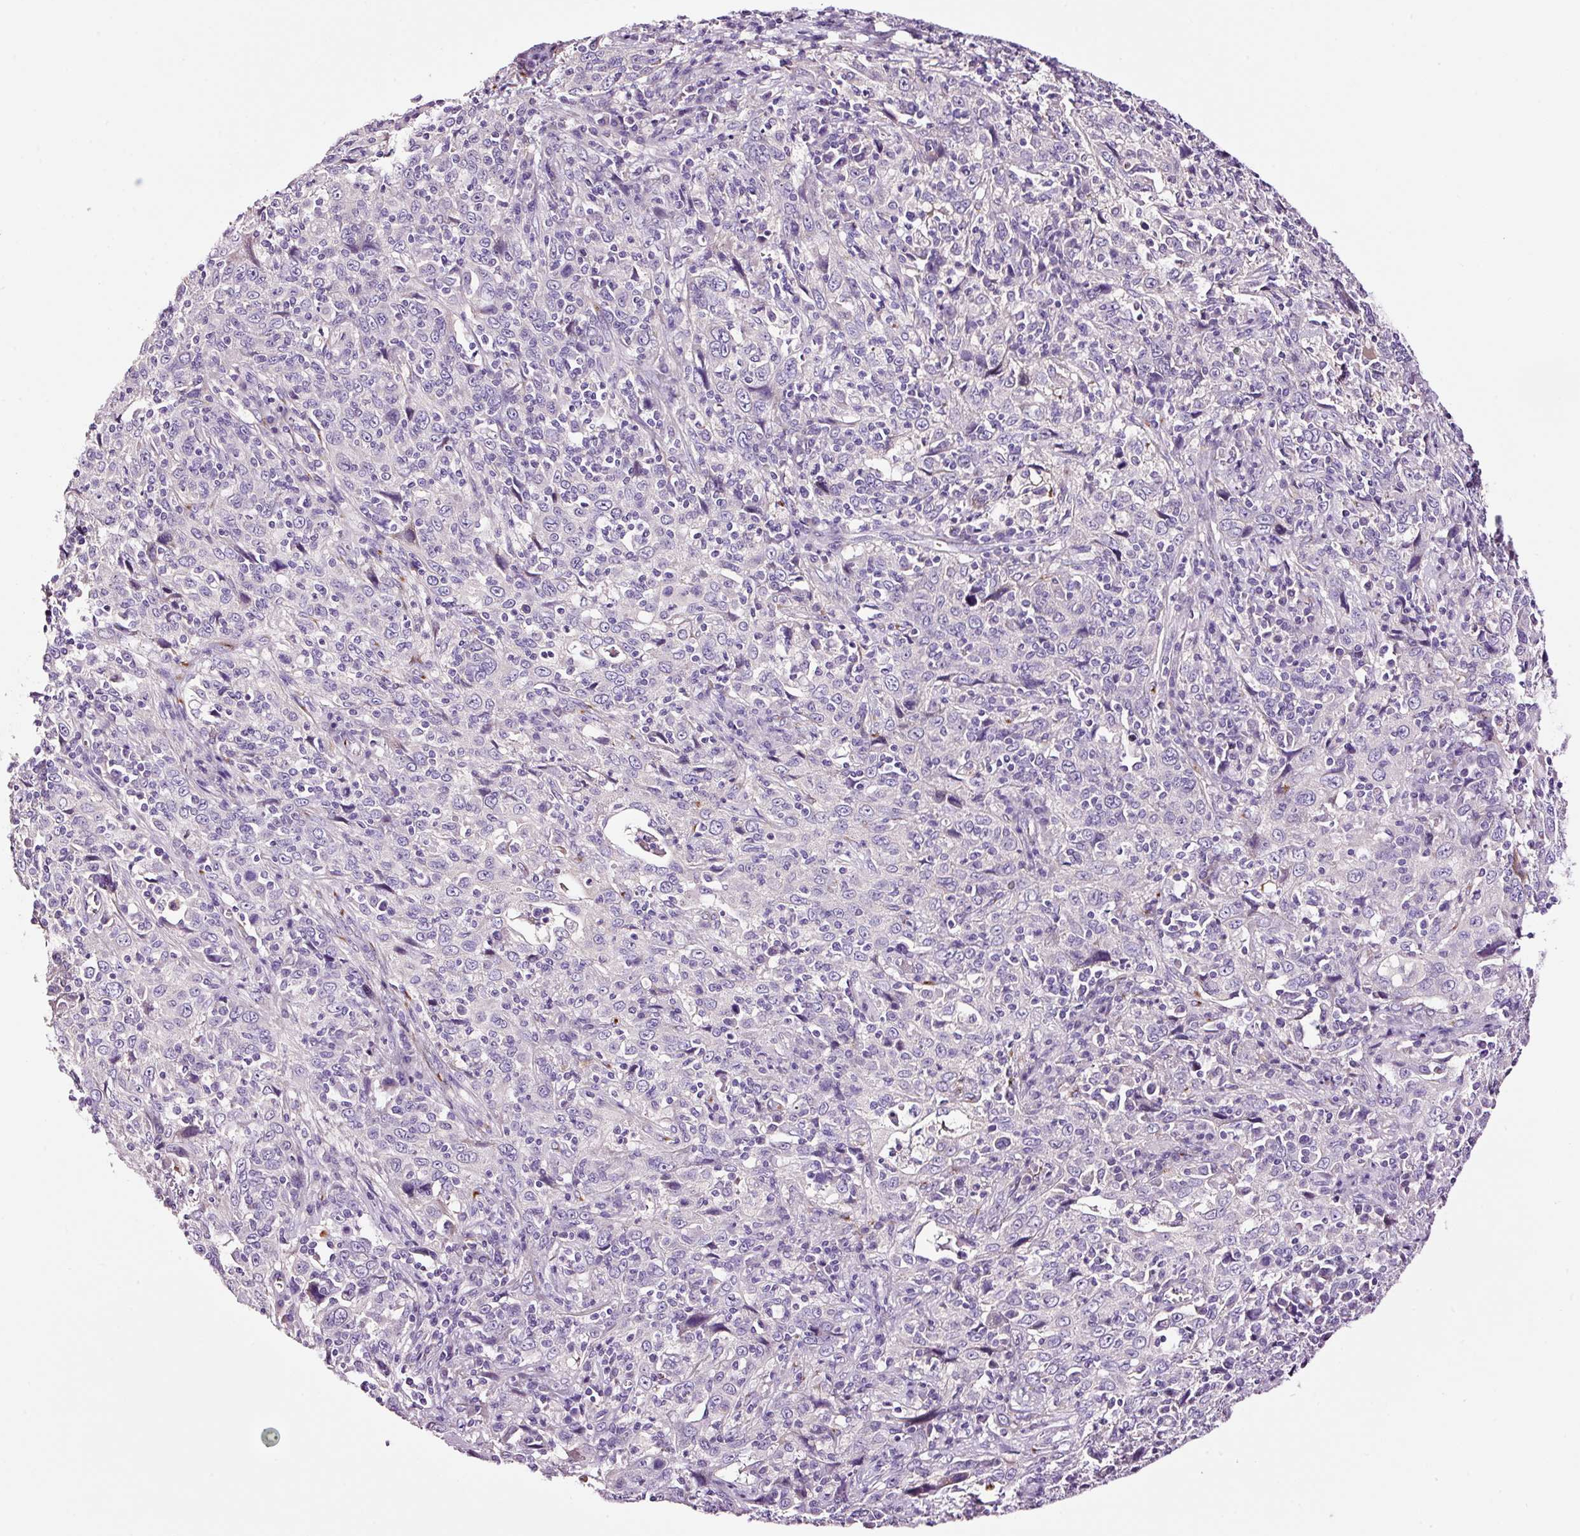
{"staining": {"intensity": "negative", "quantity": "none", "location": "none"}, "tissue": "cervical cancer", "cell_type": "Tumor cells", "image_type": "cancer", "snomed": [{"axis": "morphology", "description": "Squamous cell carcinoma, NOS"}, {"axis": "topography", "description": "Cervix"}], "caption": "IHC of human cervical cancer demonstrates no staining in tumor cells.", "gene": "PAM", "patient": {"sex": "female", "age": 46}}